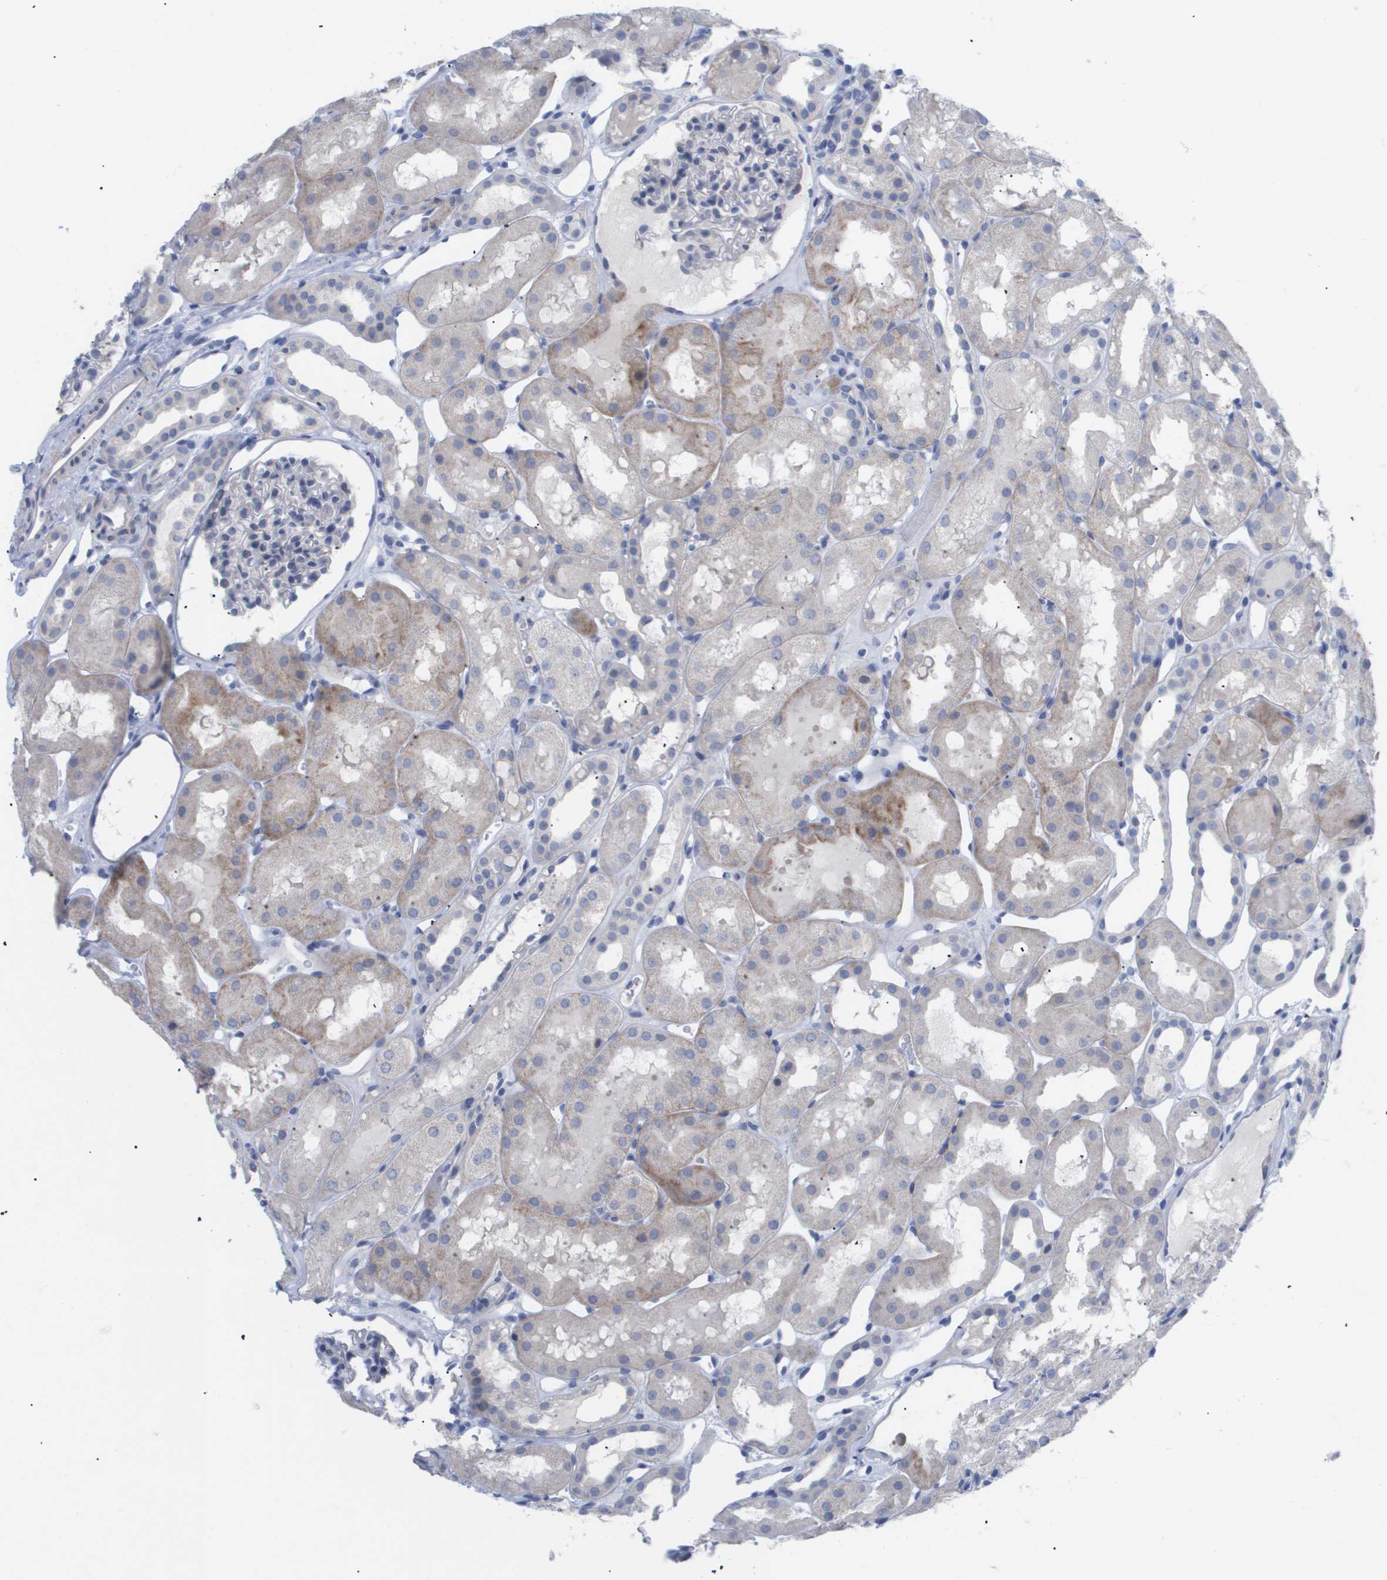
{"staining": {"intensity": "negative", "quantity": "none", "location": "none"}, "tissue": "kidney", "cell_type": "Cells in glomeruli", "image_type": "normal", "snomed": [{"axis": "morphology", "description": "Normal tissue, NOS"}, {"axis": "topography", "description": "Kidney"}, {"axis": "topography", "description": "Urinary bladder"}], "caption": "IHC histopathology image of benign human kidney stained for a protein (brown), which displays no expression in cells in glomeruli. Brightfield microscopy of IHC stained with DAB (3,3'-diaminobenzidine) (brown) and hematoxylin (blue), captured at high magnification.", "gene": "CAV3", "patient": {"sex": "male", "age": 16}}